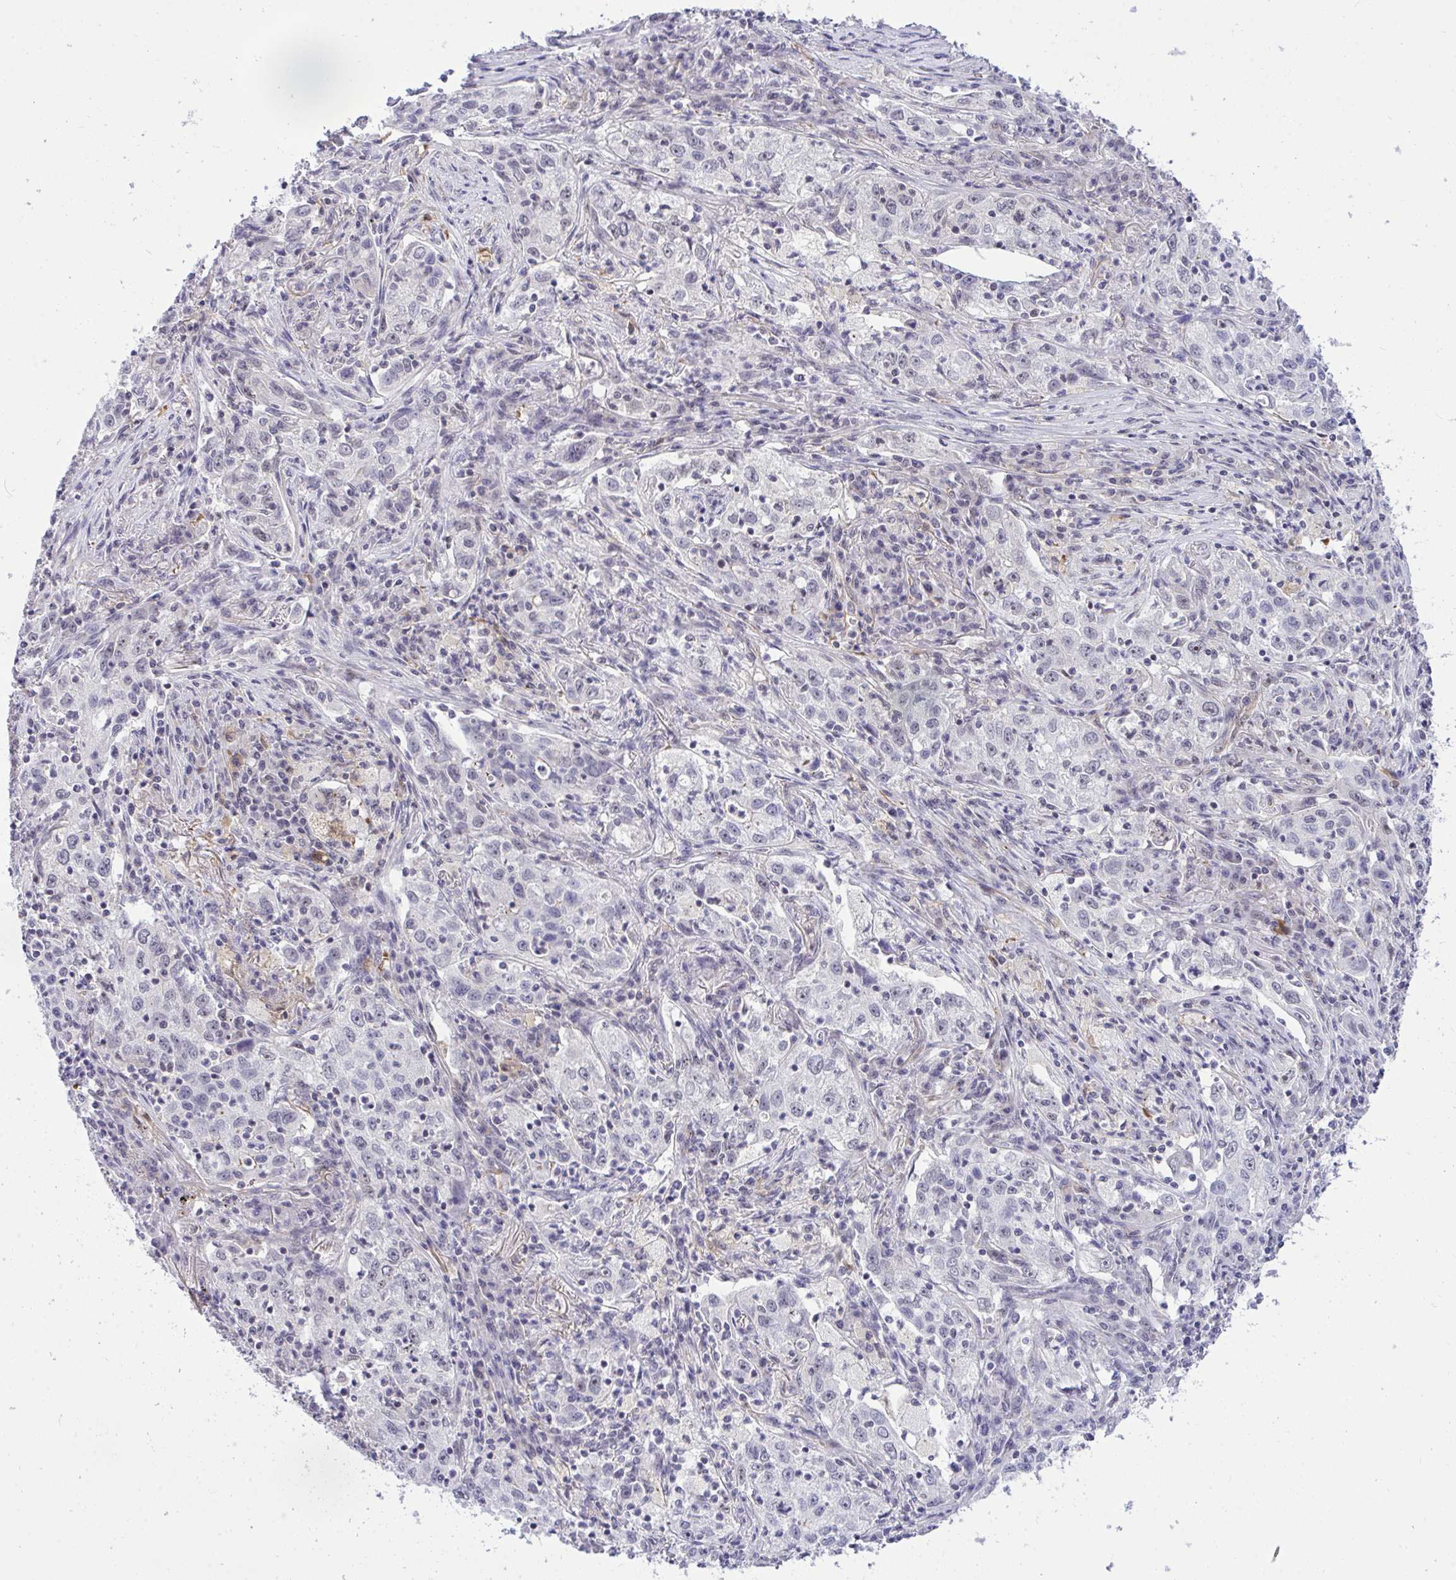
{"staining": {"intensity": "negative", "quantity": "none", "location": "none"}, "tissue": "lung cancer", "cell_type": "Tumor cells", "image_type": "cancer", "snomed": [{"axis": "morphology", "description": "Squamous cell carcinoma, NOS"}, {"axis": "topography", "description": "Lung"}], "caption": "Micrograph shows no protein staining in tumor cells of squamous cell carcinoma (lung) tissue.", "gene": "PPP1CA", "patient": {"sex": "male", "age": 71}}